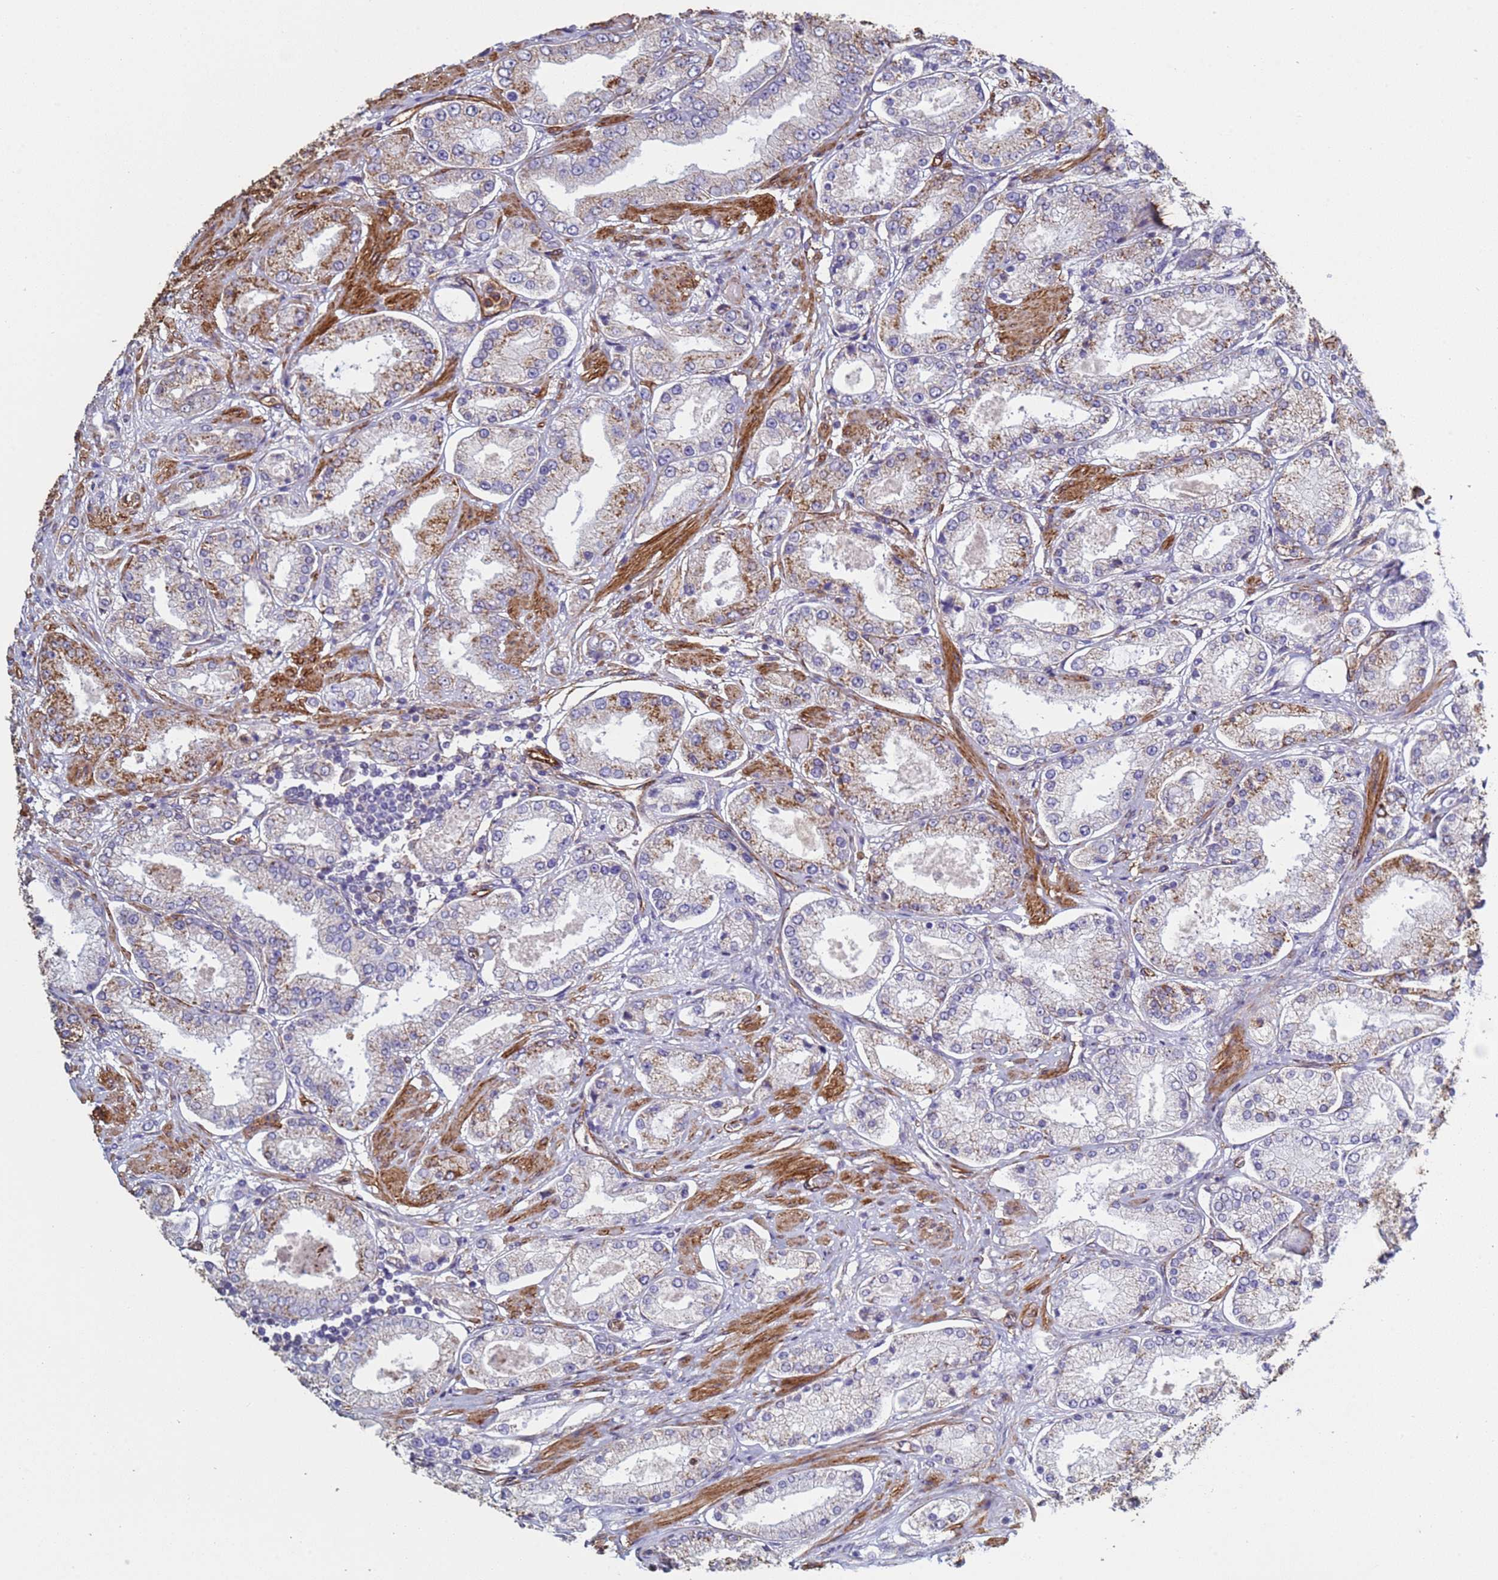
{"staining": {"intensity": "moderate", "quantity": "25%-75%", "location": "cytoplasmic/membranous"}, "tissue": "prostate cancer", "cell_type": "Tumor cells", "image_type": "cancer", "snomed": [{"axis": "morphology", "description": "Adenocarcinoma, High grade"}, {"axis": "topography", "description": "Prostate"}], "caption": "A medium amount of moderate cytoplasmic/membranous expression is identified in approximately 25%-75% of tumor cells in prostate high-grade adenocarcinoma tissue.", "gene": "GASK1A", "patient": {"sex": "male", "age": 69}}